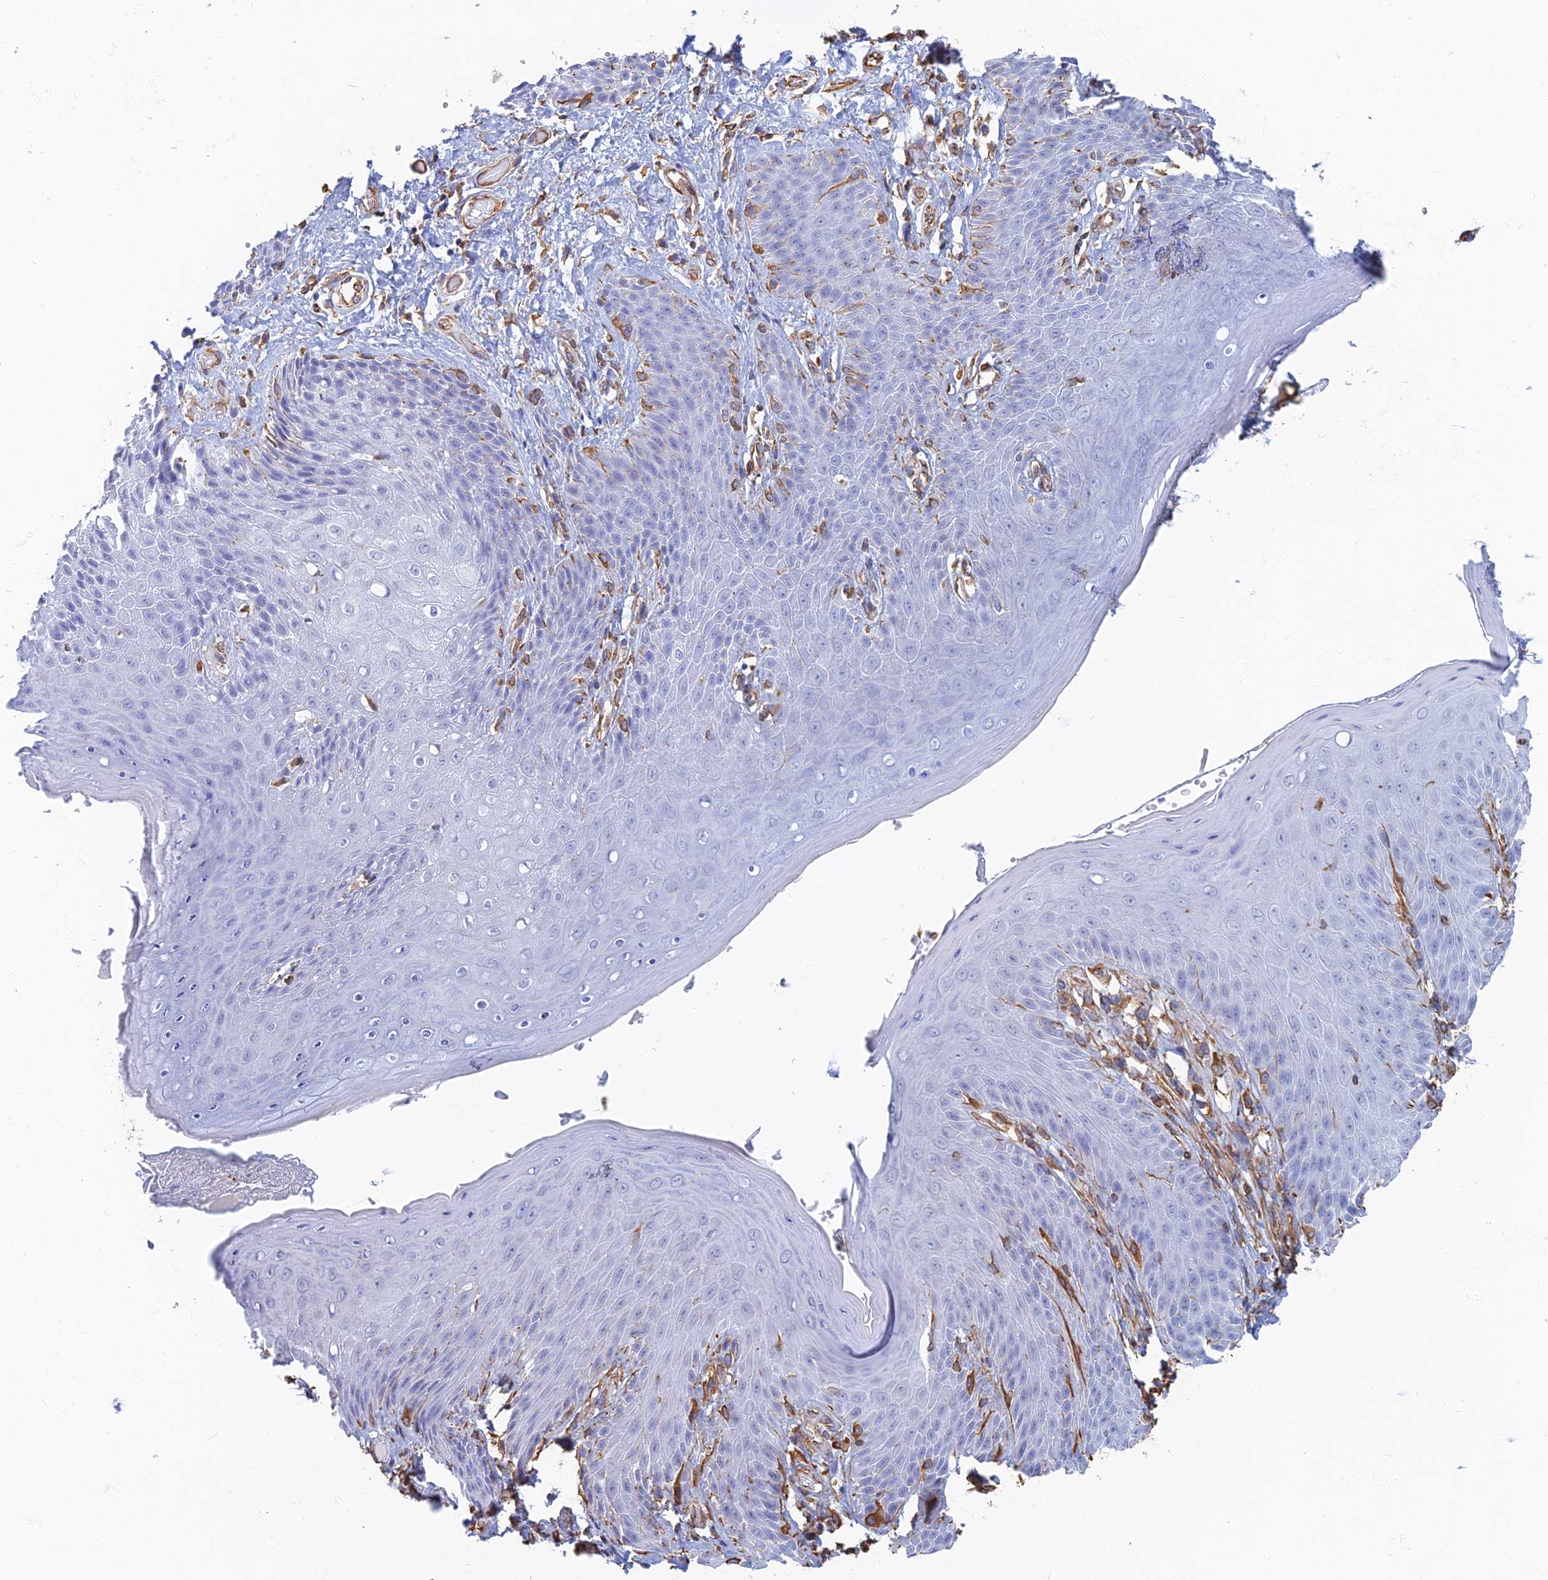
{"staining": {"intensity": "negative", "quantity": "none", "location": "none"}, "tissue": "skin", "cell_type": "Epidermal cells", "image_type": "normal", "snomed": [{"axis": "morphology", "description": "Normal tissue, NOS"}, {"axis": "topography", "description": "Anal"}], "caption": "High power microscopy histopathology image of an immunohistochemistry (IHC) histopathology image of normal skin, revealing no significant expression in epidermal cells.", "gene": "RMC1", "patient": {"sex": "female", "age": 89}}